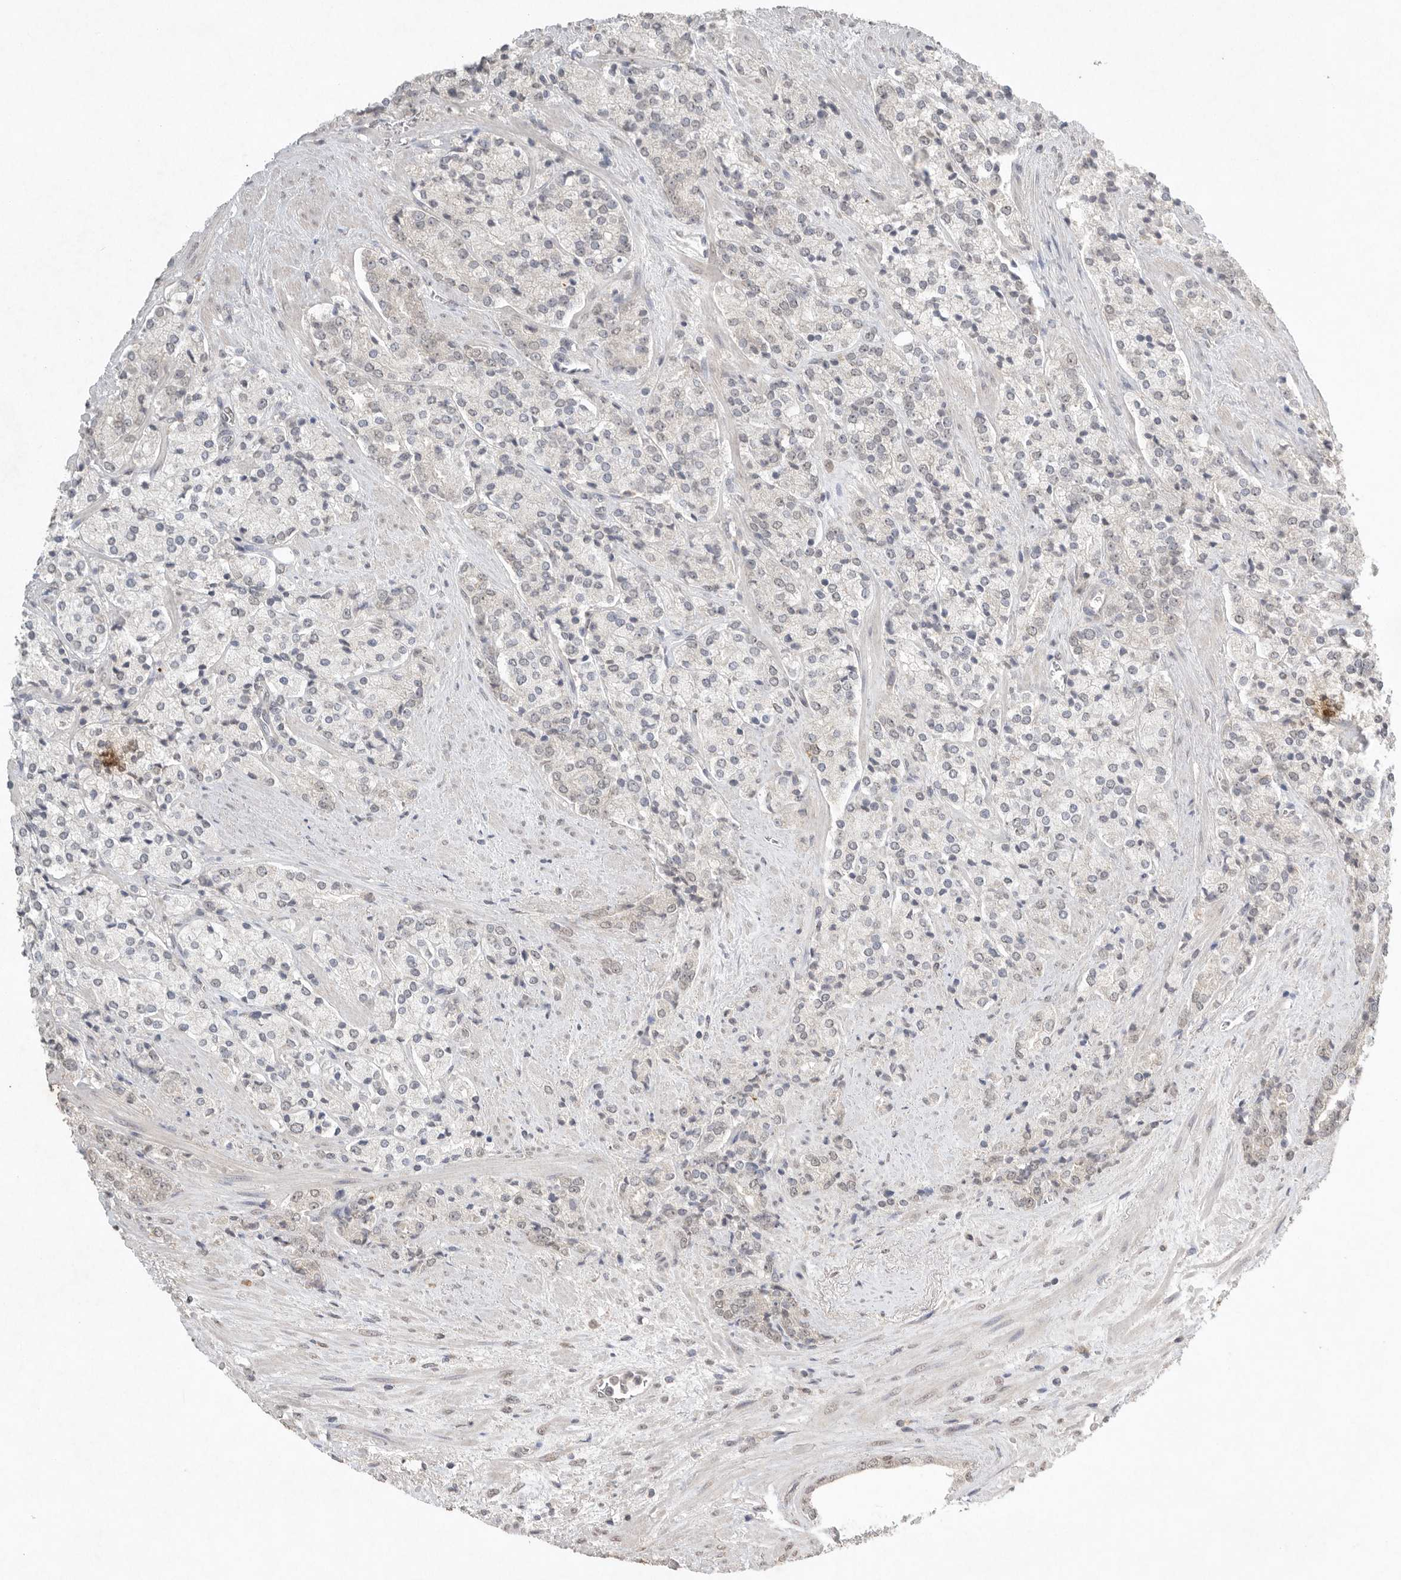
{"staining": {"intensity": "weak", "quantity": "<25%", "location": "nuclear"}, "tissue": "prostate cancer", "cell_type": "Tumor cells", "image_type": "cancer", "snomed": [{"axis": "morphology", "description": "Adenocarcinoma, High grade"}, {"axis": "topography", "description": "Prostate"}], "caption": "Micrograph shows no protein expression in tumor cells of prostate cancer (adenocarcinoma (high-grade)) tissue. The staining was performed using DAB (3,3'-diaminobenzidine) to visualize the protein expression in brown, while the nuclei were stained in blue with hematoxylin (Magnification: 20x).", "gene": "KLK5", "patient": {"sex": "male", "age": 71}}